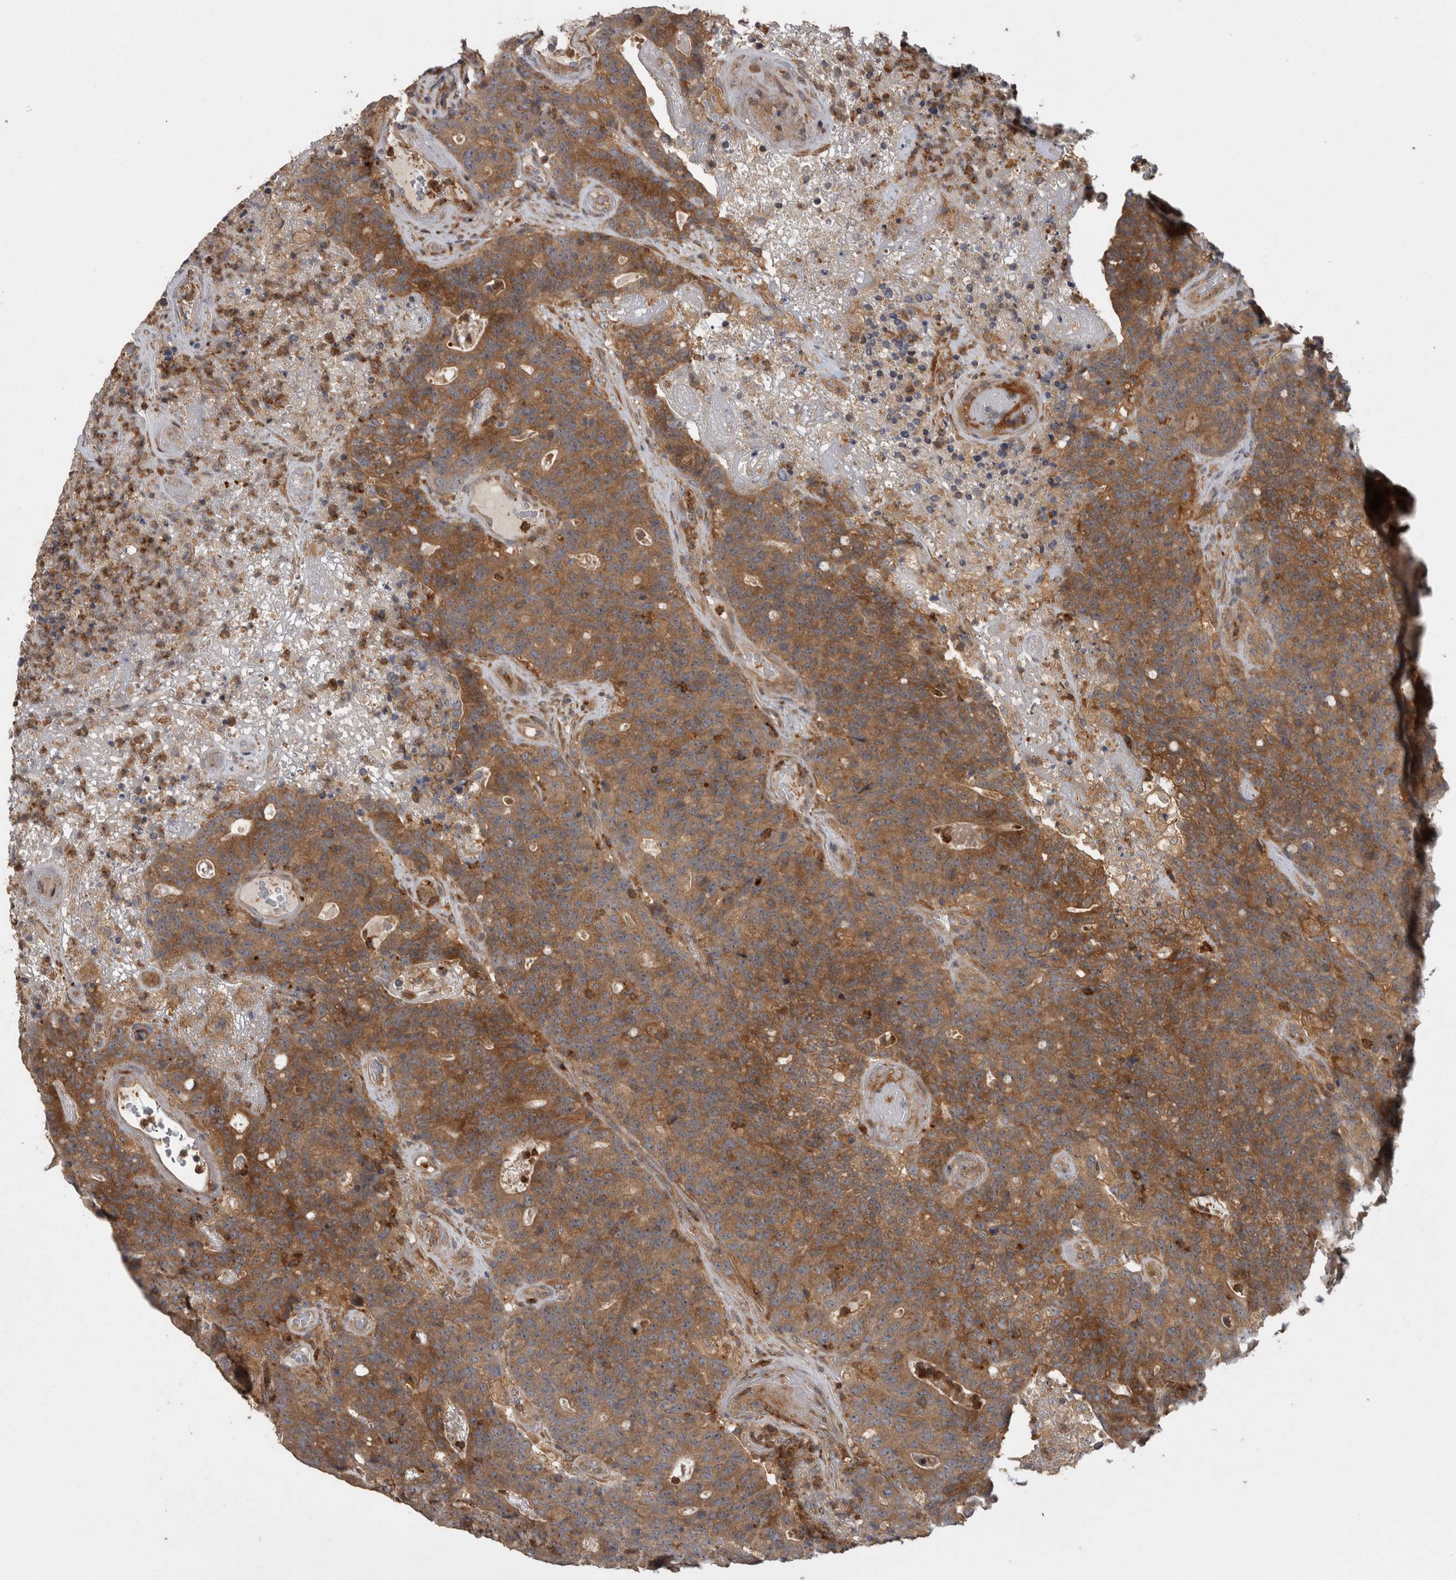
{"staining": {"intensity": "moderate", "quantity": ">75%", "location": "cytoplasmic/membranous"}, "tissue": "colorectal cancer", "cell_type": "Tumor cells", "image_type": "cancer", "snomed": [{"axis": "morphology", "description": "Normal tissue, NOS"}, {"axis": "morphology", "description": "Adenocarcinoma, NOS"}, {"axis": "topography", "description": "Colon"}], "caption": "The histopathology image reveals a brown stain indicating the presence of a protein in the cytoplasmic/membranous of tumor cells in adenocarcinoma (colorectal). The protein is shown in brown color, while the nuclei are stained blue.", "gene": "VEPH1", "patient": {"sex": "female", "age": 75}}